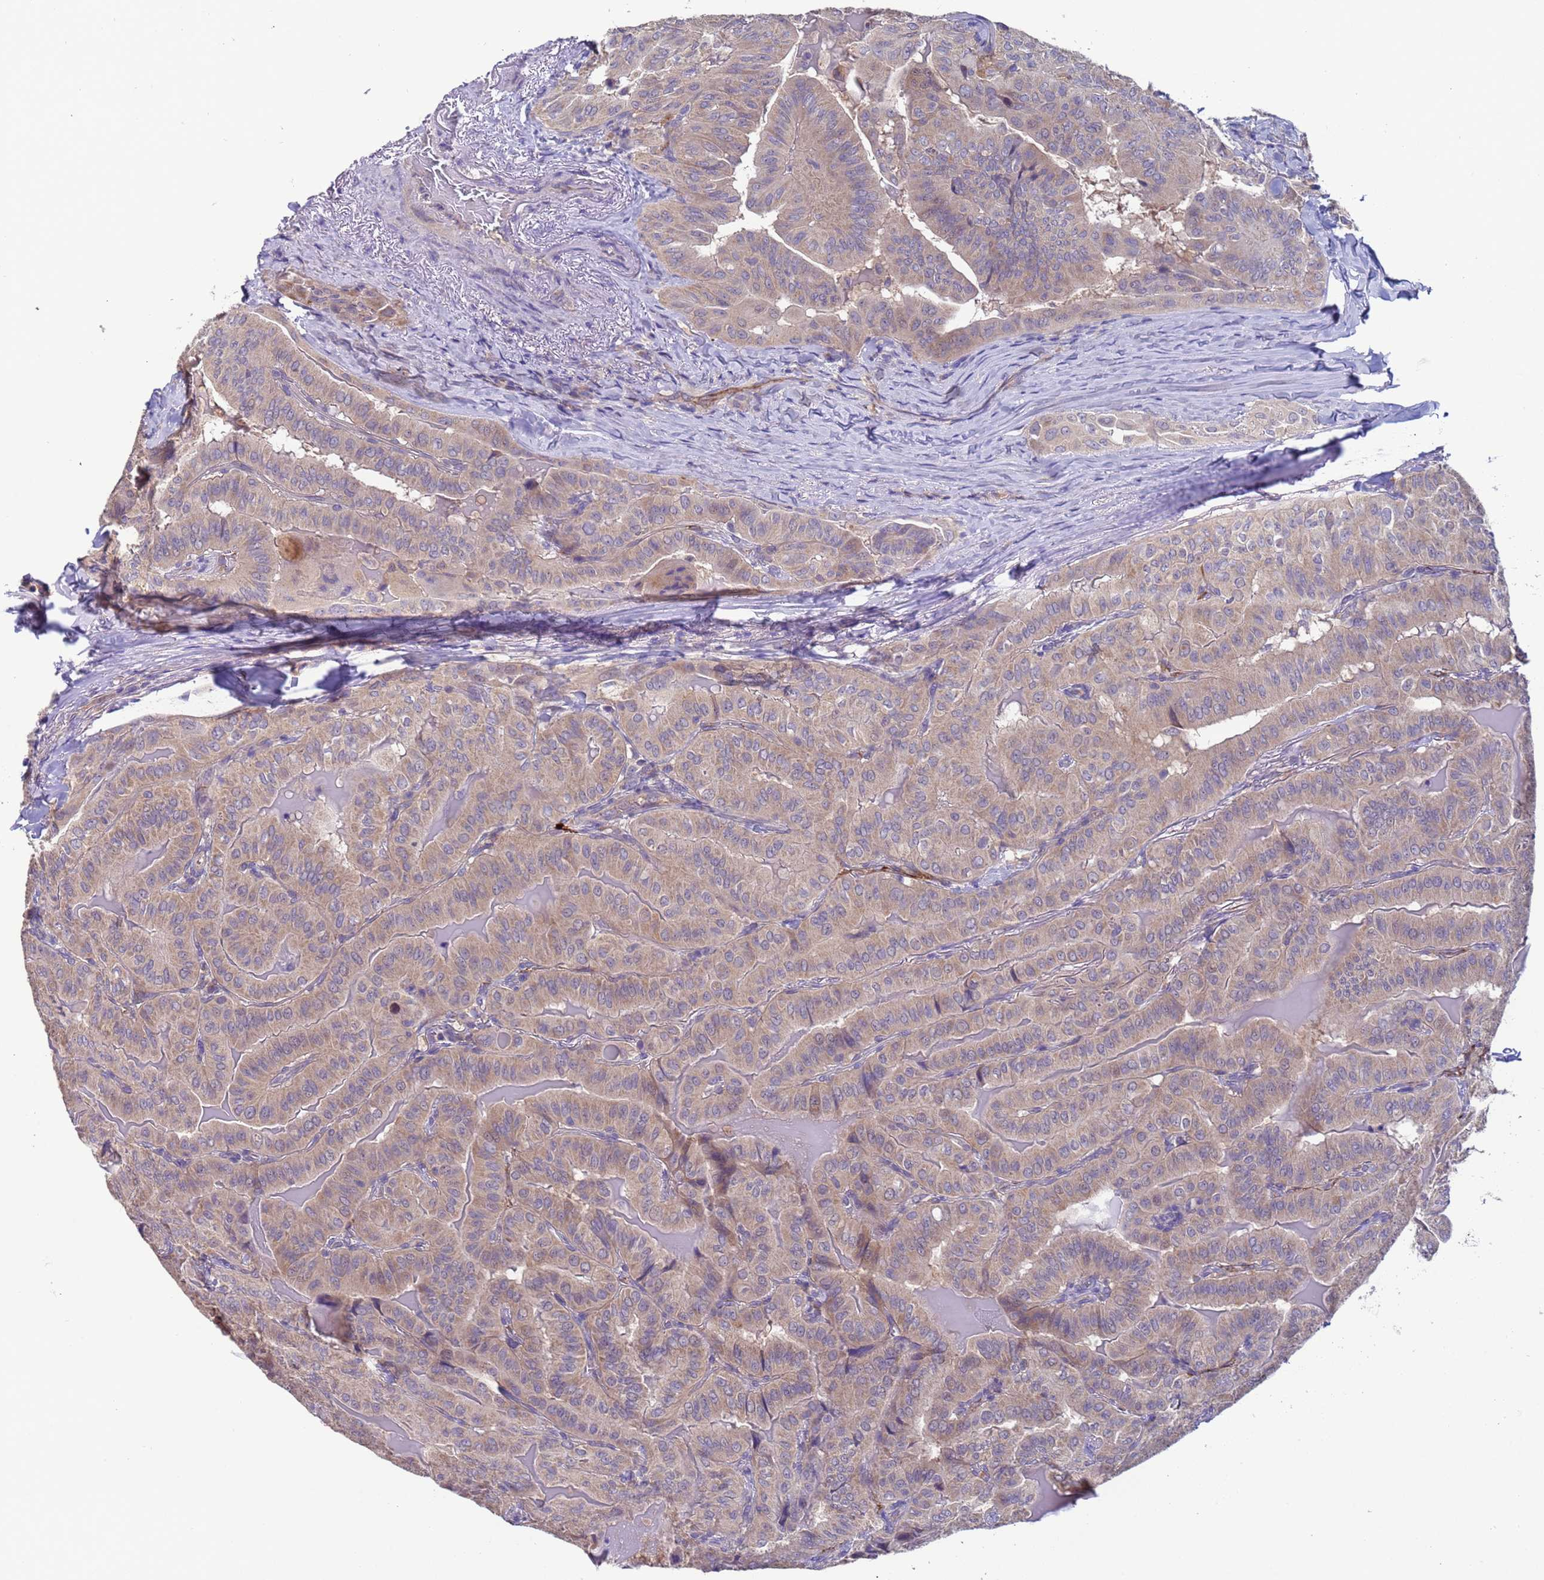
{"staining": {"intensity": "weak", "quantity": ">75%", "location": "cytoplasmic/membranous"}, "tissue": "thyroid cancer", "cell_type": "Tumor cells", "image_type": "cancer", "snomed": [{"axis": "morphology", "description": "Papillary adenocarcinoma, NOS"}, {"axis": "topography", "description": "Thyroid gland"}], "caption": "Immunohistochemistry photomicrograph of human thyroid cancer (papillary adenocarcinoma) stained for a protein (brown), which shows low levels of weak cytoplasmic/membranous staining in approximately >75% of tumor cells.", "gene": "ZNF248", "patient": {"sex": "female", "age": 68}}